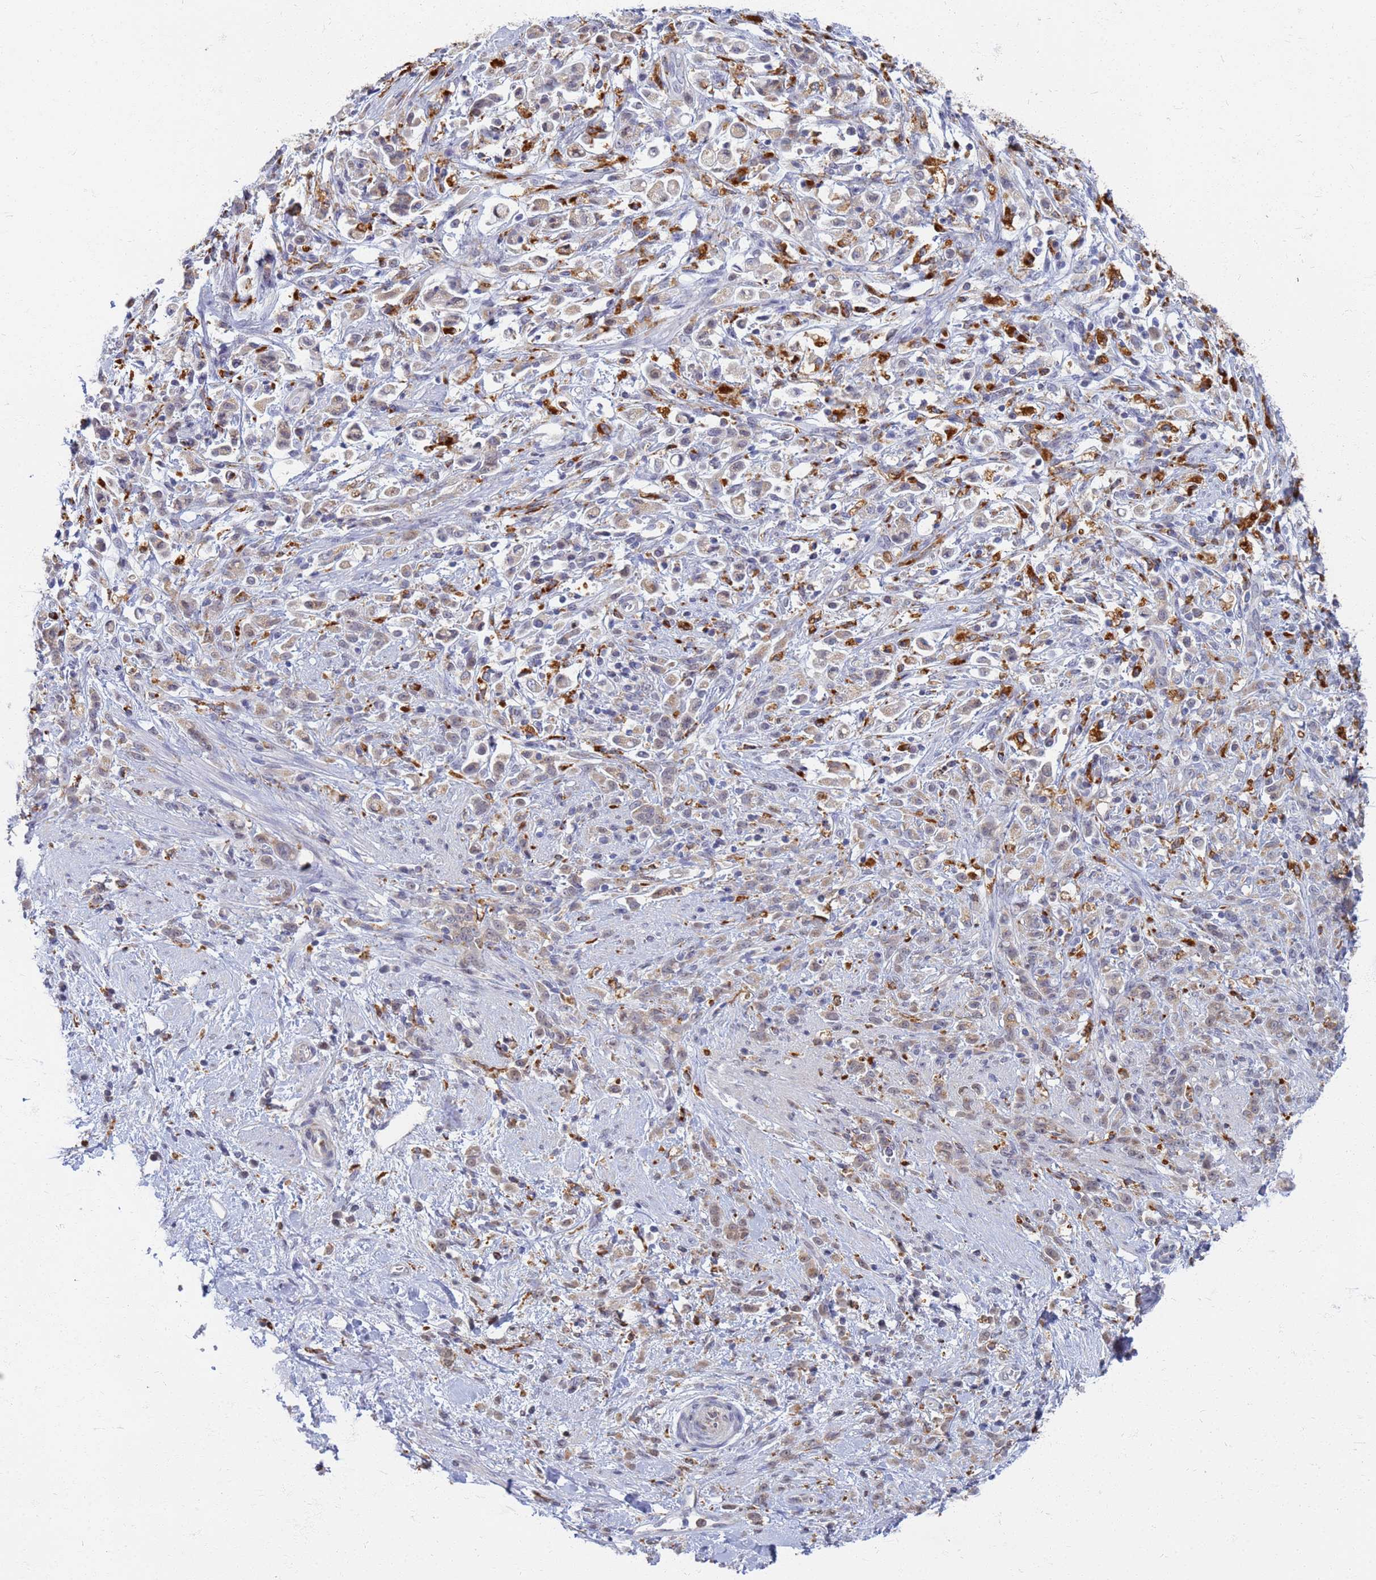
{"staining": {"intensity": "weak", "quantity": "25%-75%", "location": "cytoplasmic/membranous"}, "tissue": "stomach cancer", "cell_type": "Tumor cells", "image_type": "cancer", "snomed": [{"axis": "morphology", "description": "Adenocarcinoma, NOS"}, {"axis": "topography", "description": "Stomach"}], "caption": "Human stomach cancer stained with a brown dye displays weak cytoplasmic/membranous positive positivity in about 25%-75% of tumor cells.", "gene": "ATP6V1E1", "patient": {"sex": "female", "age": 60}}